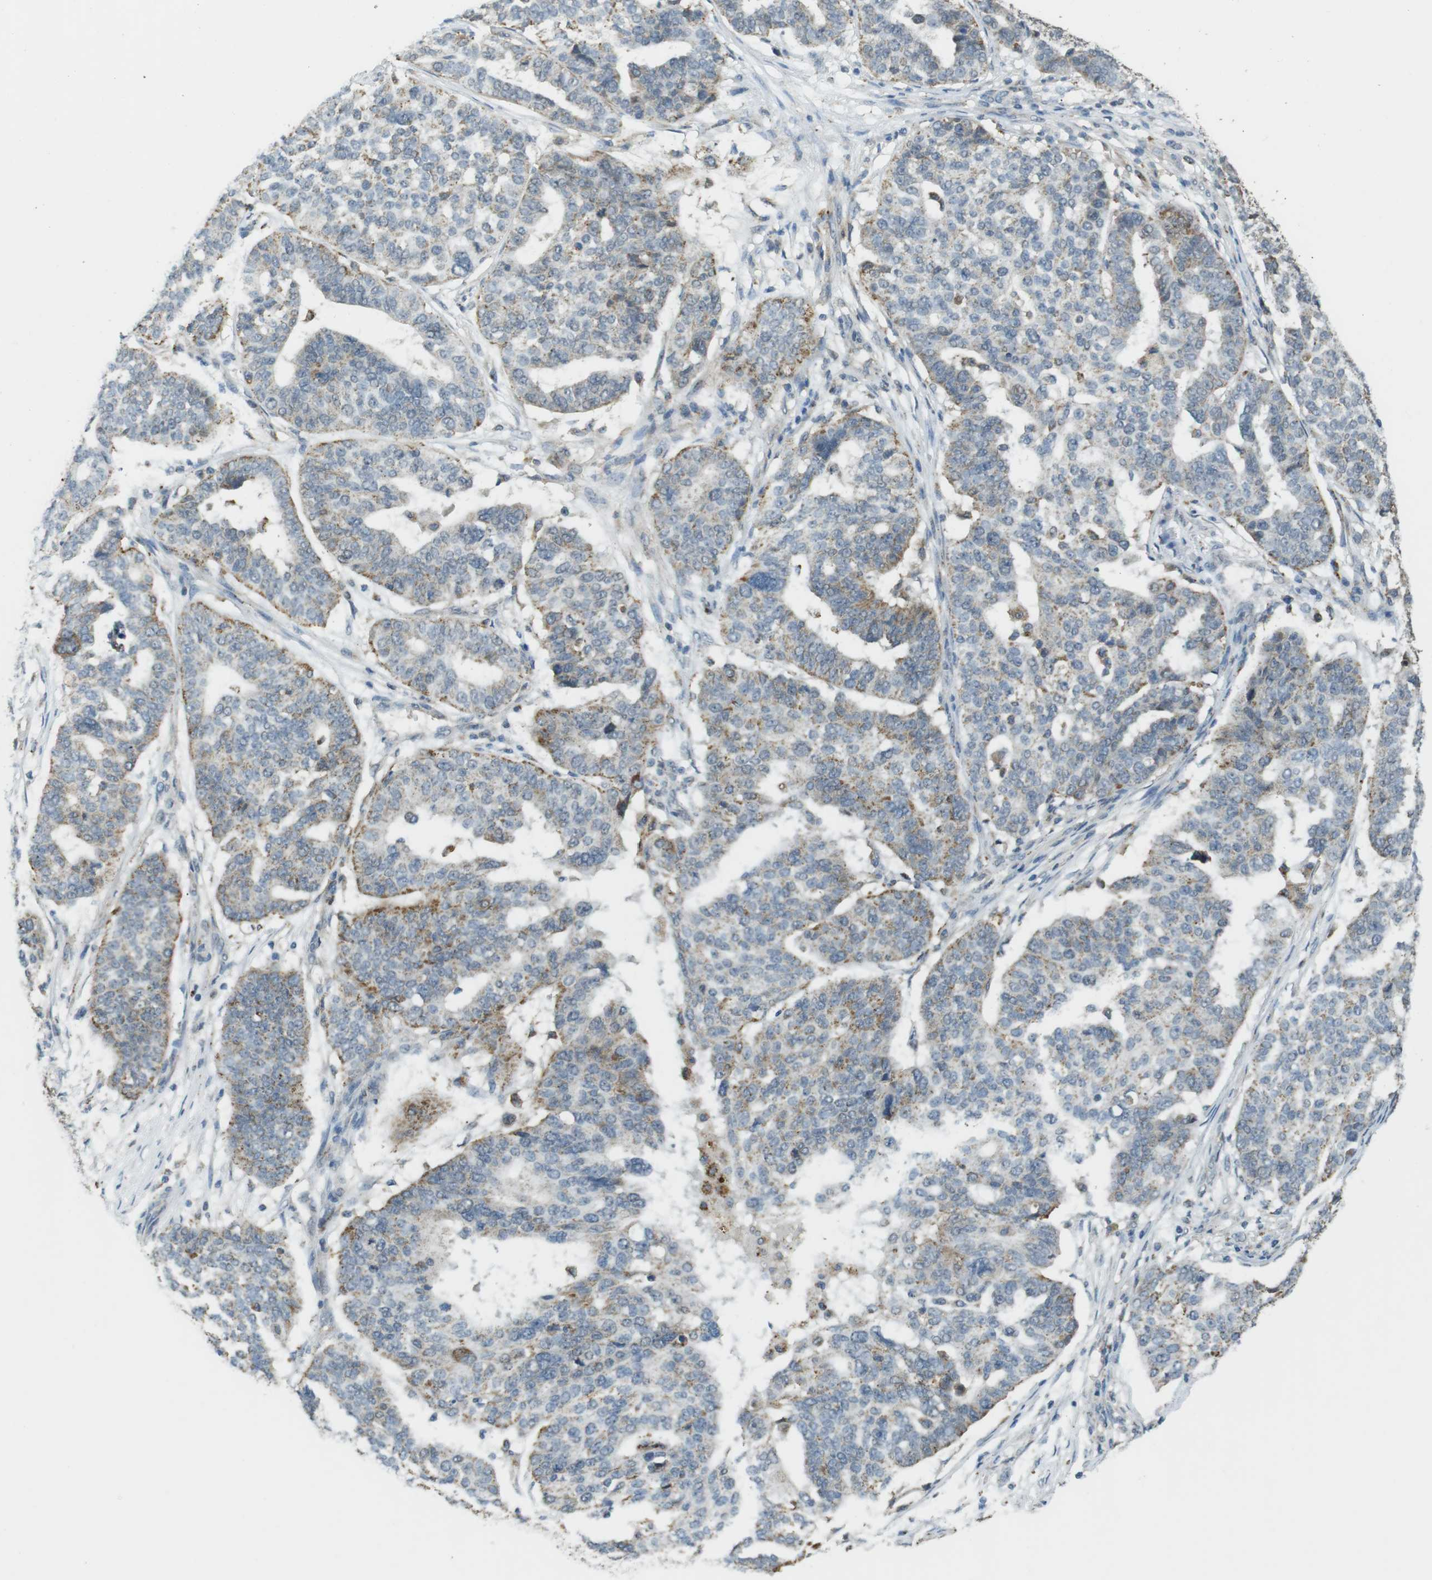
{"staining": {"intensity": "moderate", "quantity": "<25%", "location": "cytoplasmic/membranous"}, "tissue": "ovarian cancer", "cell_type": "Tumor cells", "image_type": "cancer", "snomed": [{"axis": "morphology", "description": "Cystadenocarcinoma, serous, NOS"}, {"axis": "topography", "description": "Ovary"}], "caption": "Immunohistochemistry photomicrograph of neoplastic tissue: serous cystadenocarcinoma (ovarian) stained using immunohistochemistry displays low levels of moderate protein expression localized specifically in the cytoplasmic/membranous of tumor cells, appearing as a cytoplasmic/membranous brown color.", "gene": "BRI3BP", "patient": {"sex": "female", "age": 59}}